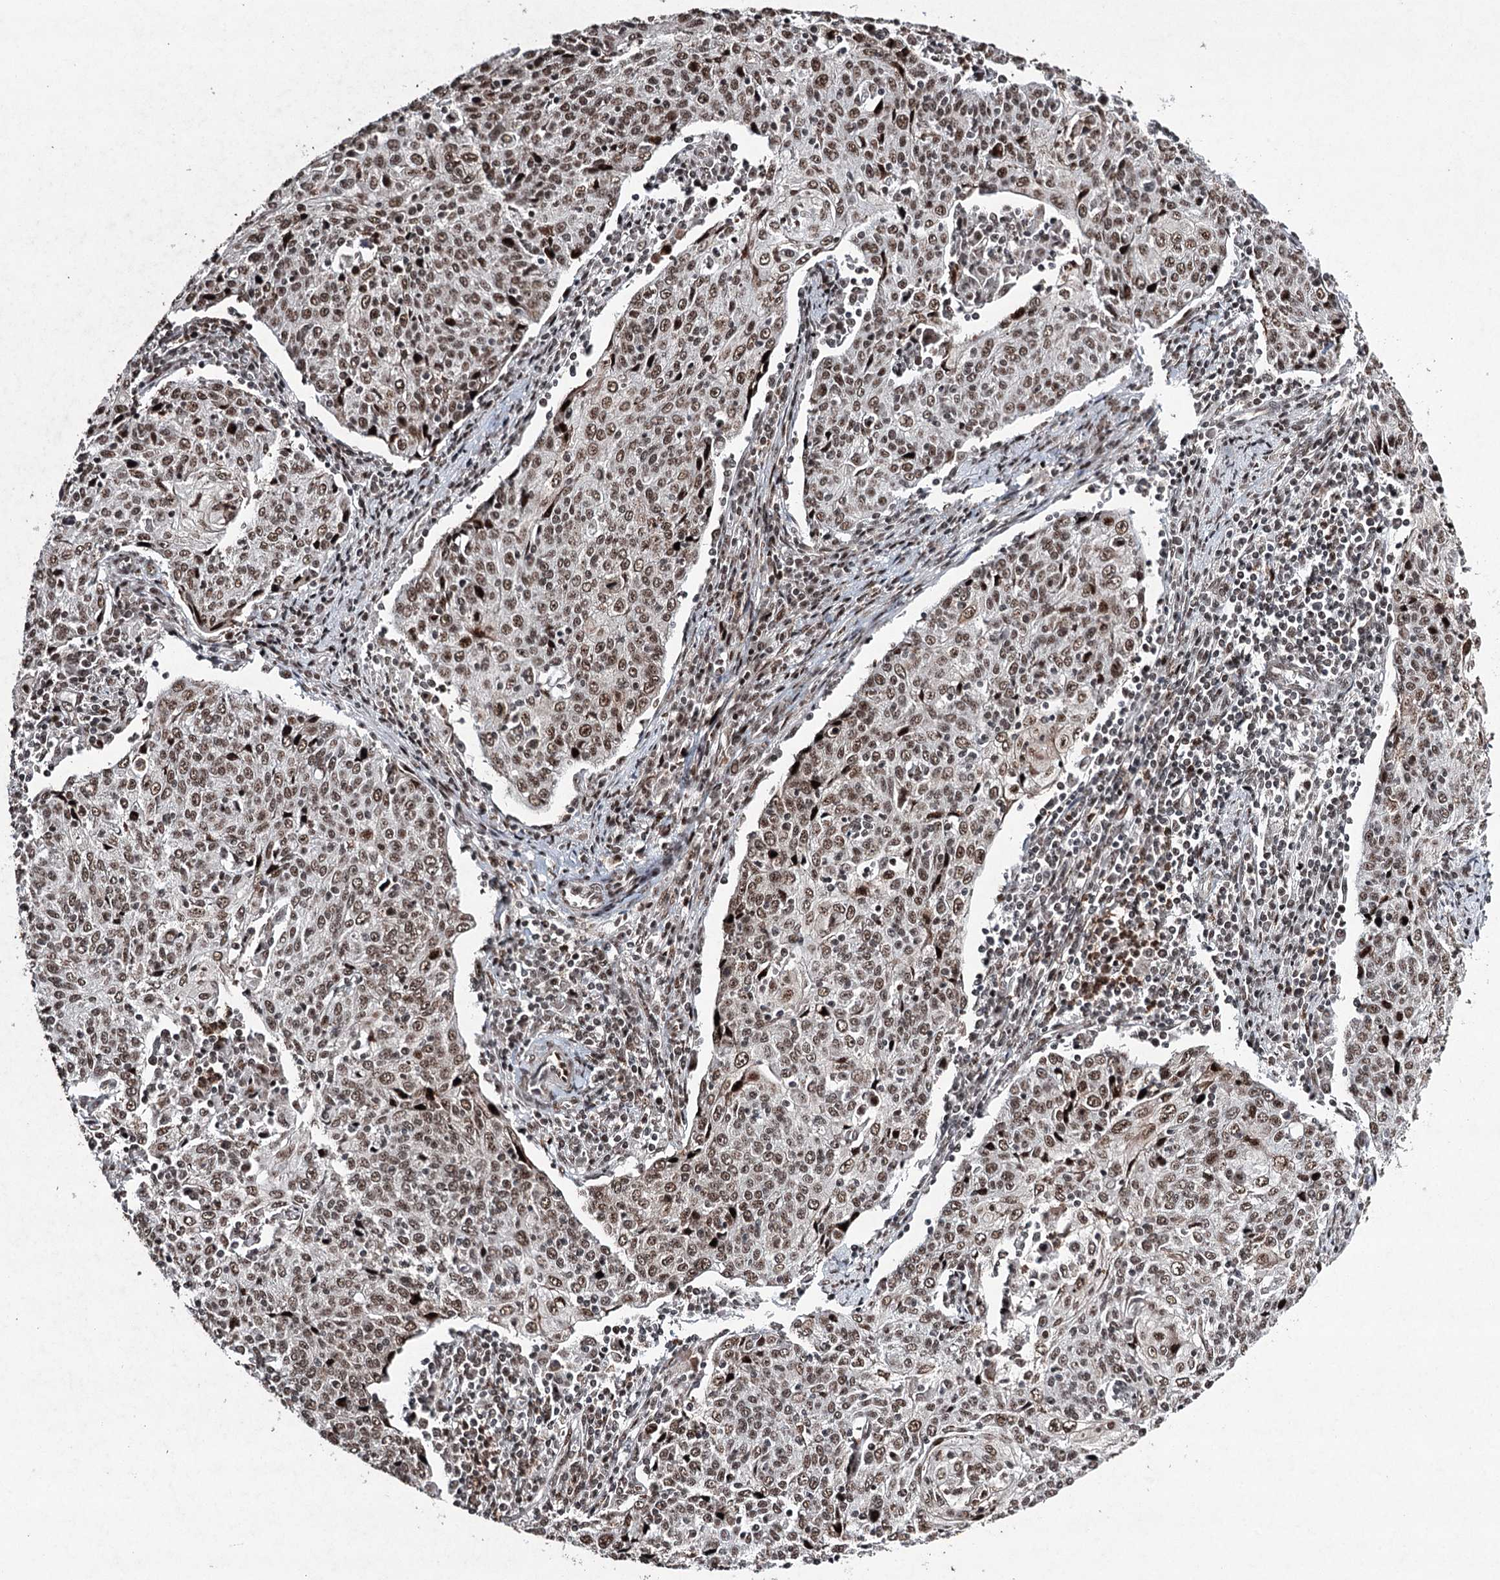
{"staining": {"intensity": "moderate", "quantity": ">75%", "location": "nuclear"}, "tissue": "cervical cancer", "cell_type": "Tumor cells", "image_type": "cancer", "snomed": [{"axis": "morphology", "description": "Squamous cell carcinoma, NOS"}, {"axis": "topography", "description": "Cervix"}], "caption": "Brown immunohistochemical staining in human cervical cancer exhibits moderate nuclear positivity in about >75% of tumor cells.", "gene": "PDCD4", "patient": {"sex": "female", "age": 48}}